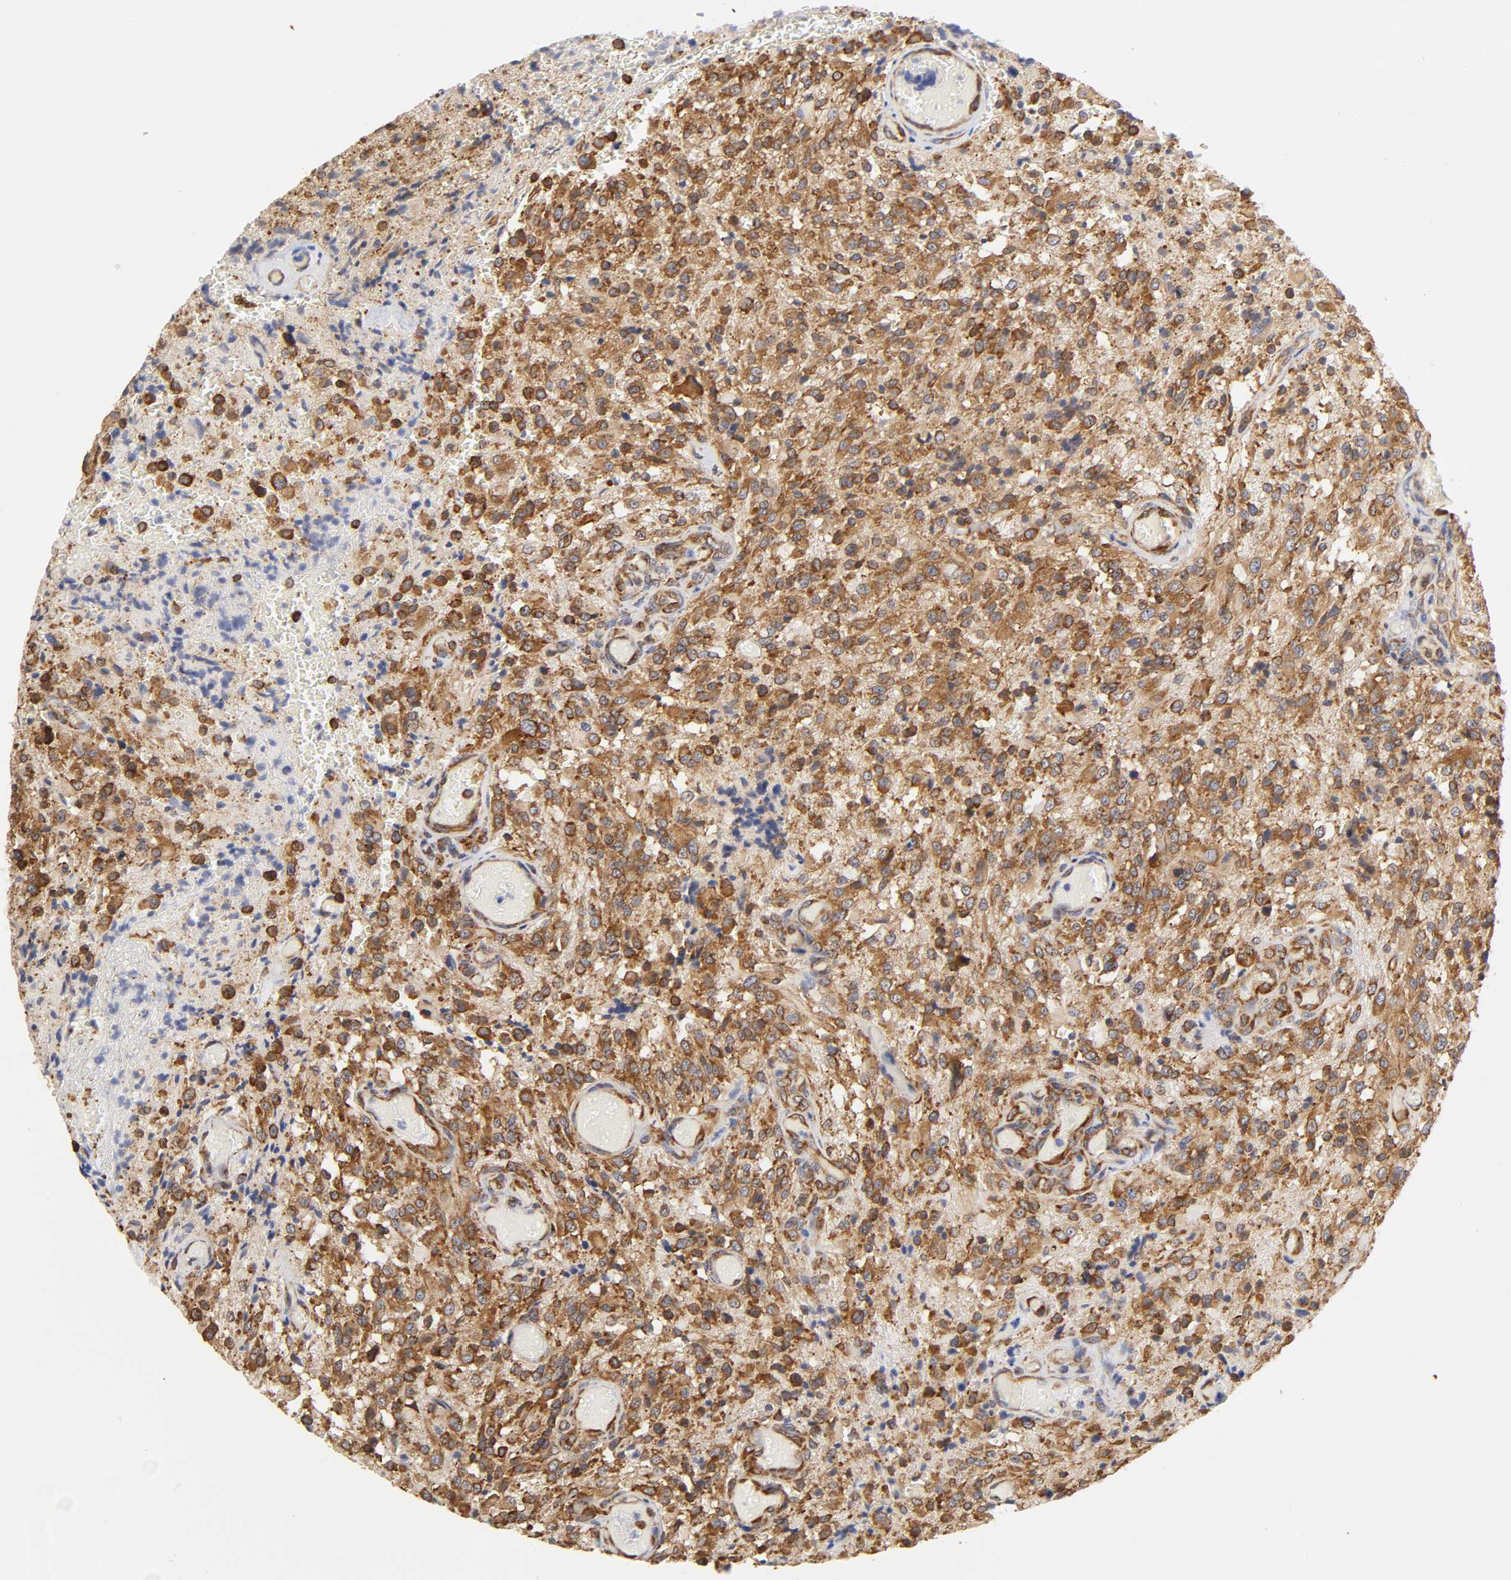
{"staining": {"intensity": "strong", "quantity": ">75%", "location": "cytoplasmic/membranous"}, "tissue": "glioma", "cell_type": "Tumor cells", "image_type": "cancer", "snomed": [{"axis": "morphology", "description": "Normal tissue, NOS"}, {"axis": "morphology", "description": "Glioma, malignant, High grade"}, {"axis": "topography", "description": "Cerebral cortex"}], "caption": "IHC image of malignant glioma (high-grade) stained for a protein (brown), which shows high levels of strong cytoplasmic/membranous positivity in approximately >75% of tumor cells.", "gene": "RPL14", "patient": {"sex": "male", "age": 56}}